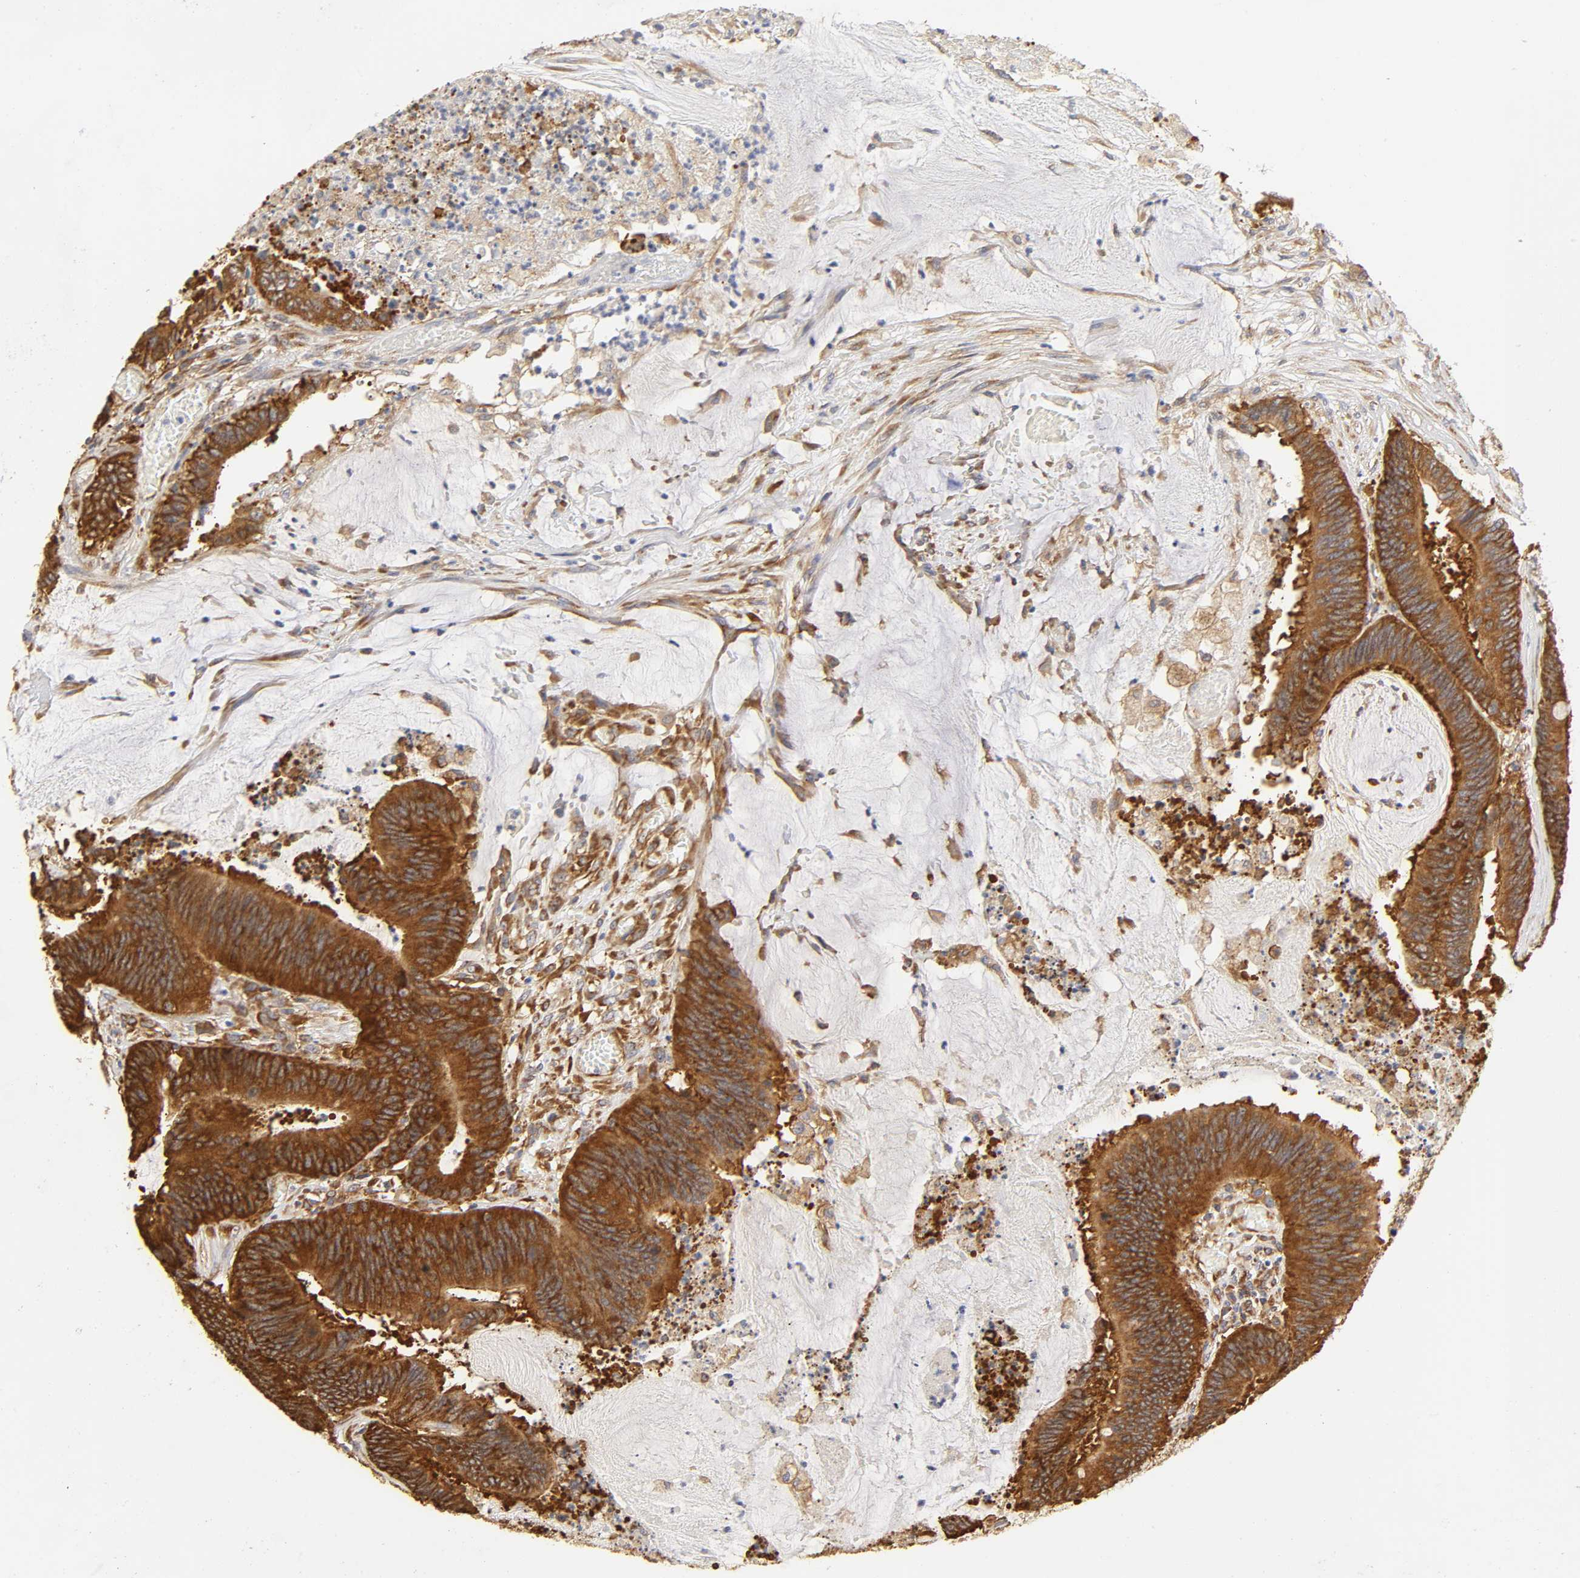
{"staining": {"intensity": "strong", "quantity": ">75%", "location": "cytoplasmic/membranous"}, "tissue": "colorectal cancer", "cell_type": "Tumor cells", "image_type": "cancer", "snomed": [{"axis": "morphology", "description": "Adenocarcinoma, NOS"}, {"axis": "topography", "description": "Rectum"}], "caption": "Immunohistochemistry (IHC) micrograph of colorectal adenocarcinoma stained for a protein (brown), which demonstrates high levels of strong cytoplasmic/membranous expression in about >75% of tumor cells.", "gene": "RPL14", "patient": {"sex": "female", "age": 66}}